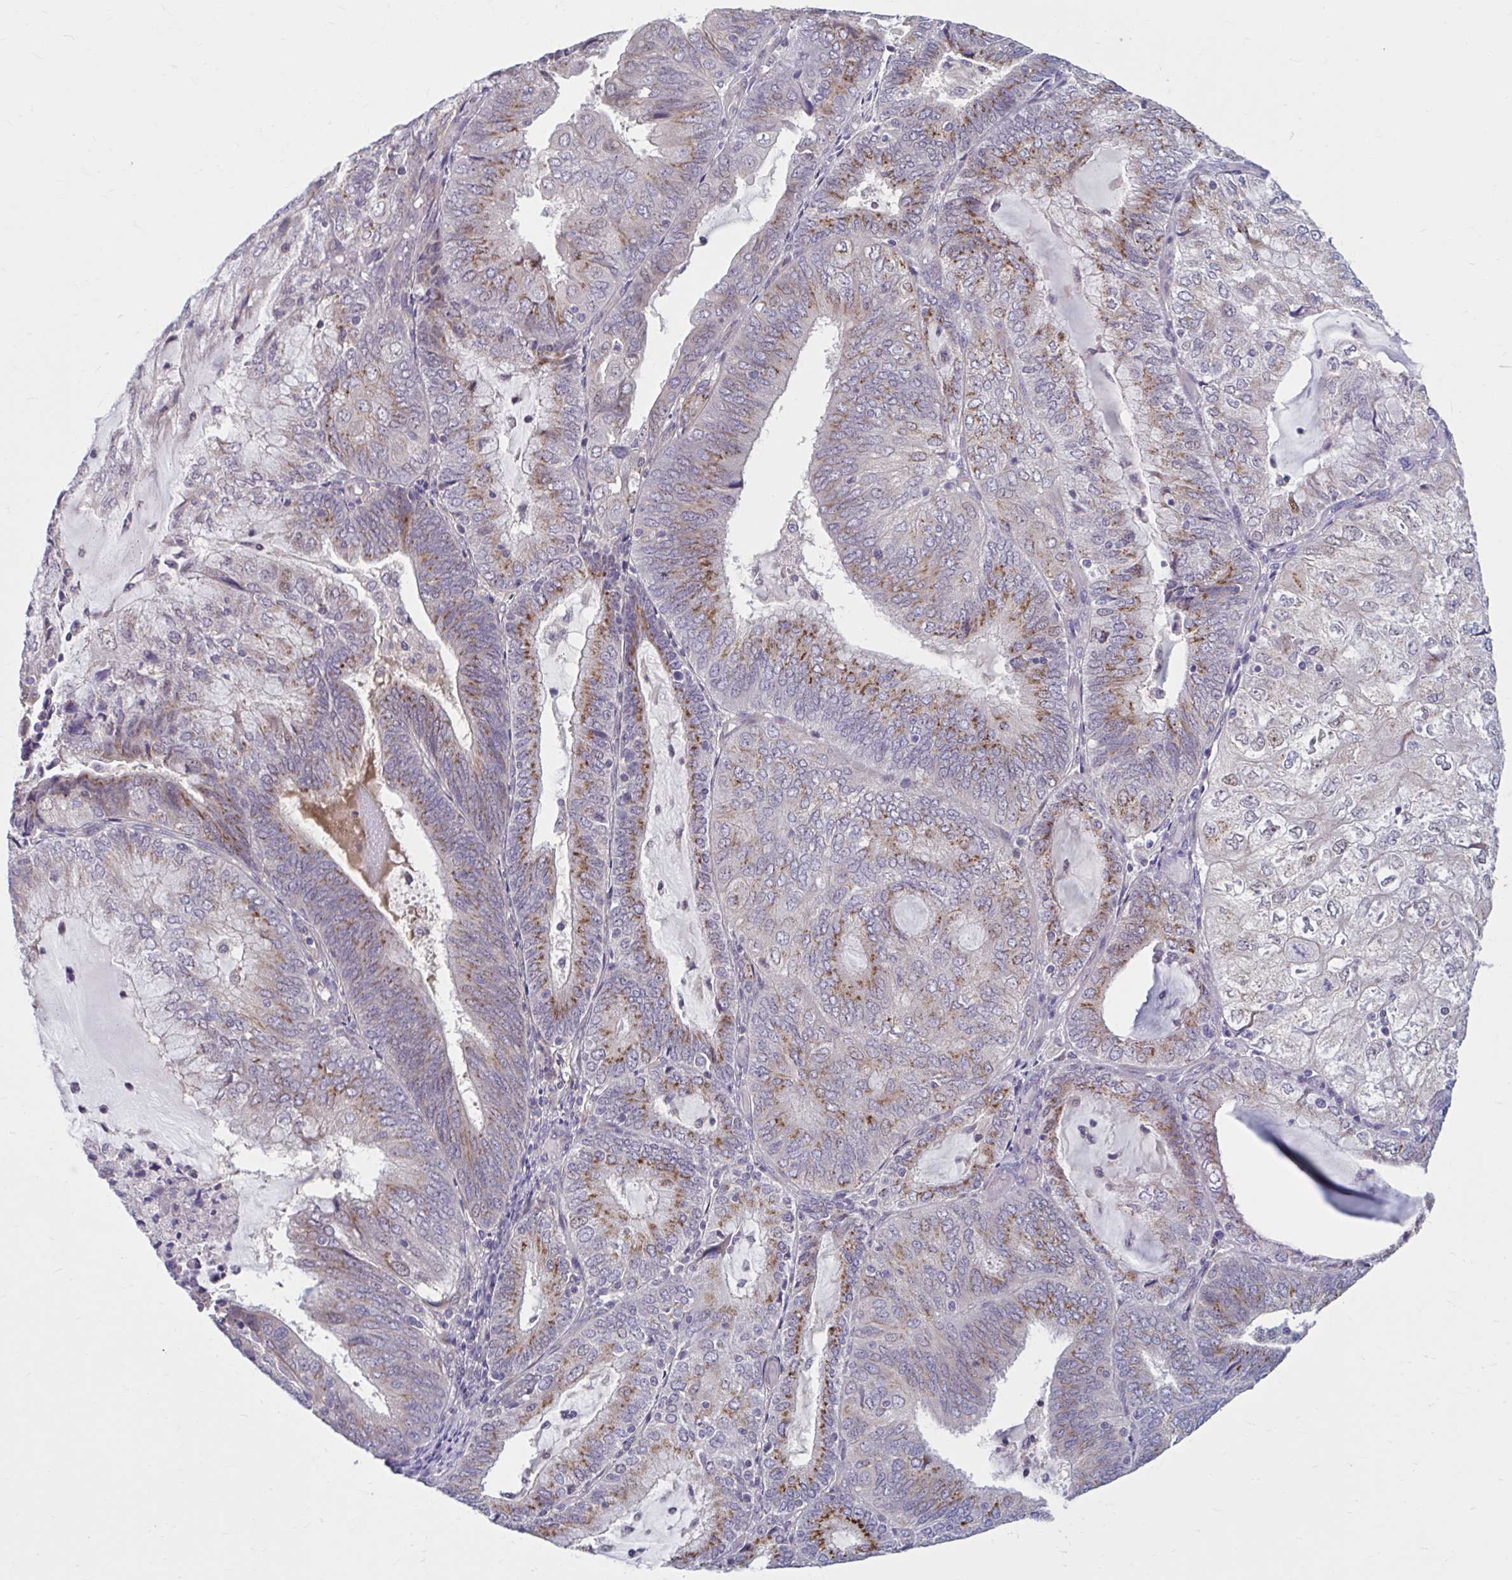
{"staining": {"intensity": "moderate", "quantity": ">75%", "location": "cytoplasmic/membranous"}, "tissue": "endometrial cancer", "cell_type": "Tumor cells", "image_type": "cancer", "snomed": [{"axis": "morphology", "description": "Adenocarcinoma, NOS"}, {"axis": "topography", "description": "Endometrium"}], "caption": "This histopathology image reveals endometrial cancer (adenocarcinoma) stained with immunohistochemistry to label a protein in brown. The cytoplasmic/membranous of tumor cells show moderate positivity for the protein. Nuclei are counter-stained blue.", "gene": "CHST3", "patient": {"sex": "female", "age": 81}}